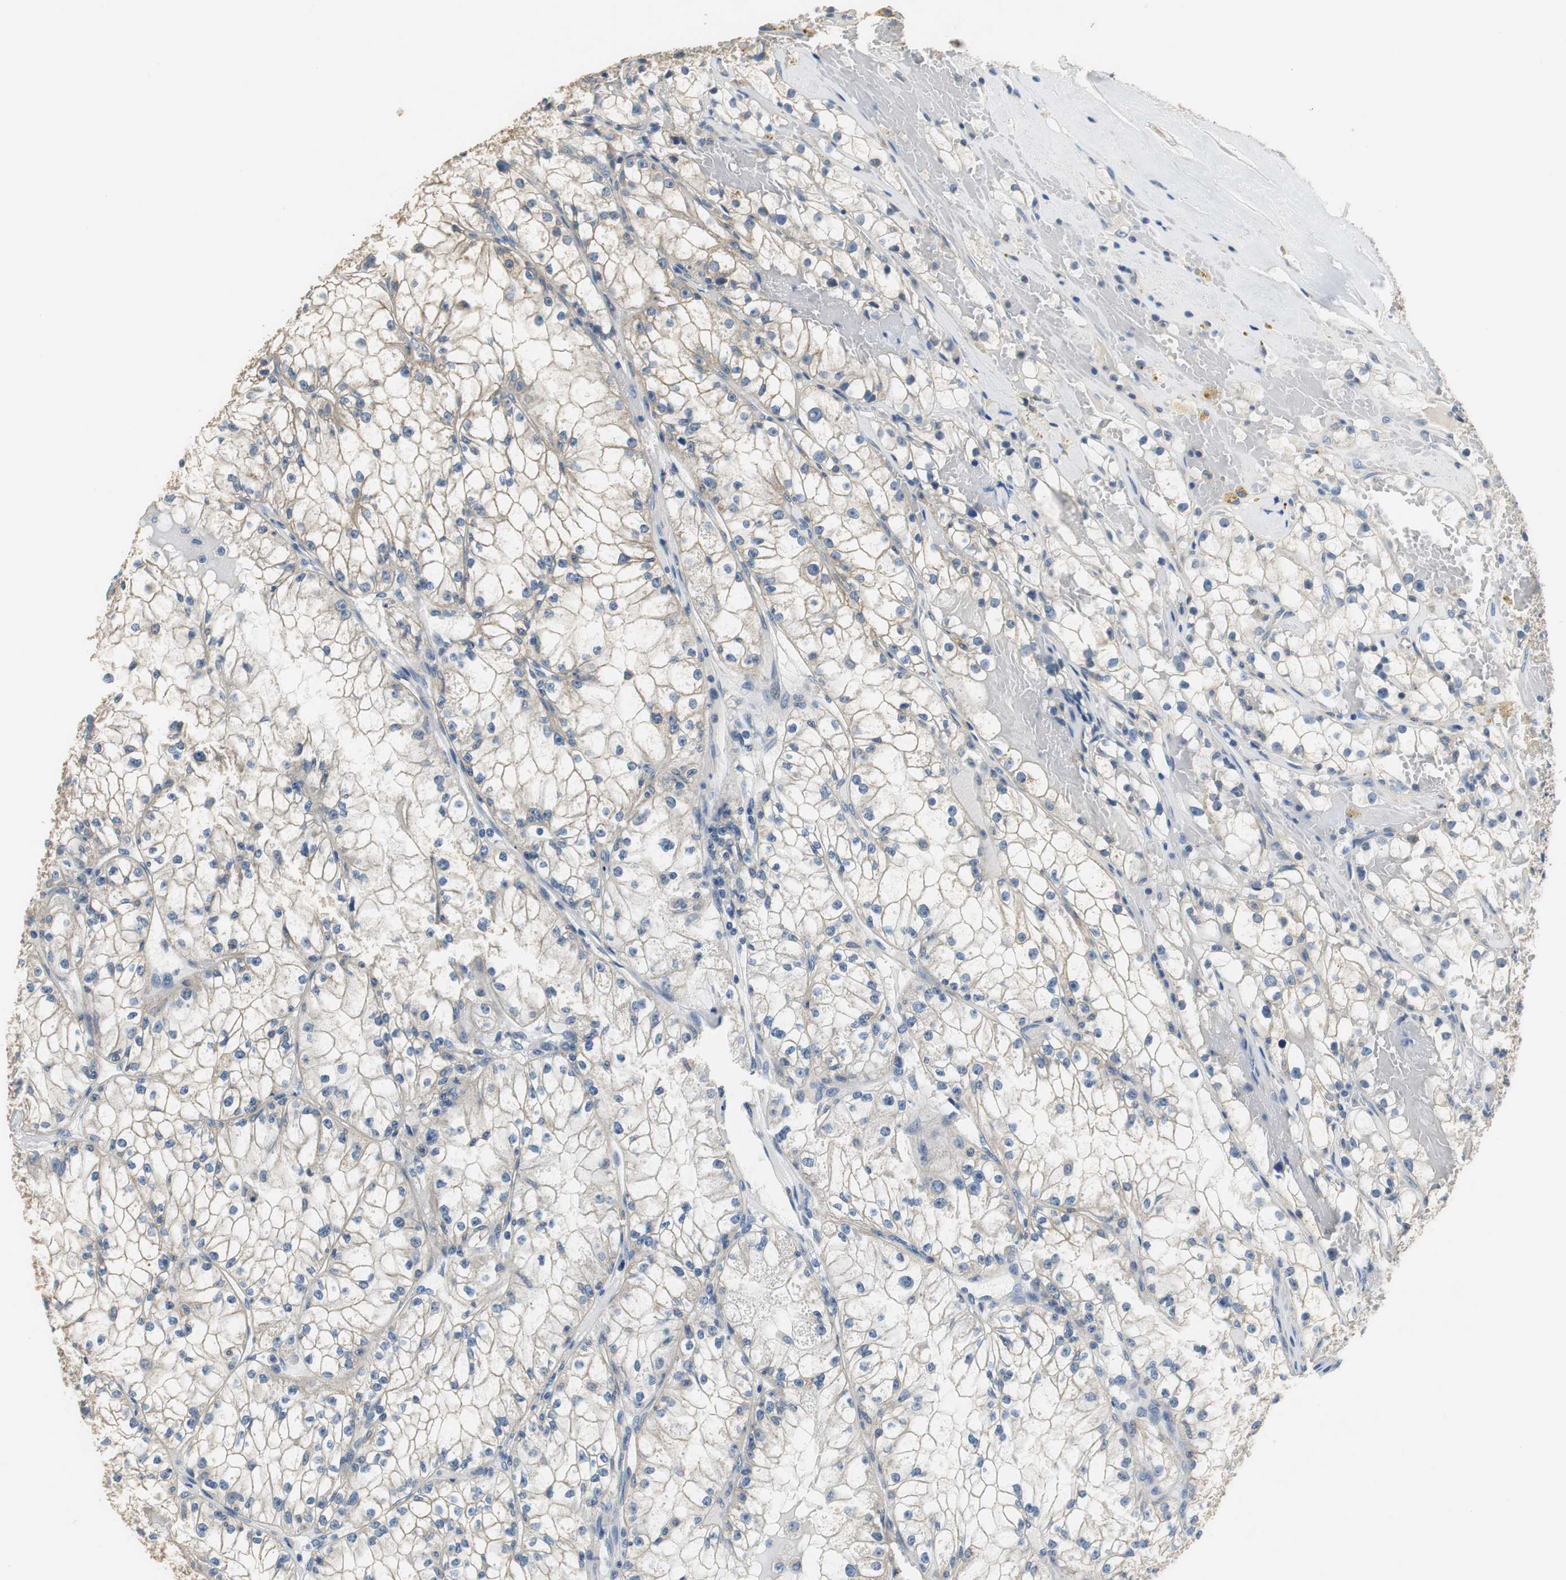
{"staining": {"intensity": "negative", "quantity": "none", "location": "none"}, "tissue": "renal cancer", "cell_type": "Tumor cells", "image_type": "cancer", "snomed": [{"axis": "morphology", "description": "Adenocarcinoma, NOS"}, {"axis": "topography", "description": "Kidney"}], "caption": "This is an immunohistochemistry photomicrograph of human adenocarcinoma (renal). There is no positivity in tumor cells.", "gene": "MTIF2", "patient": {"sex": "male", "age": 56}}